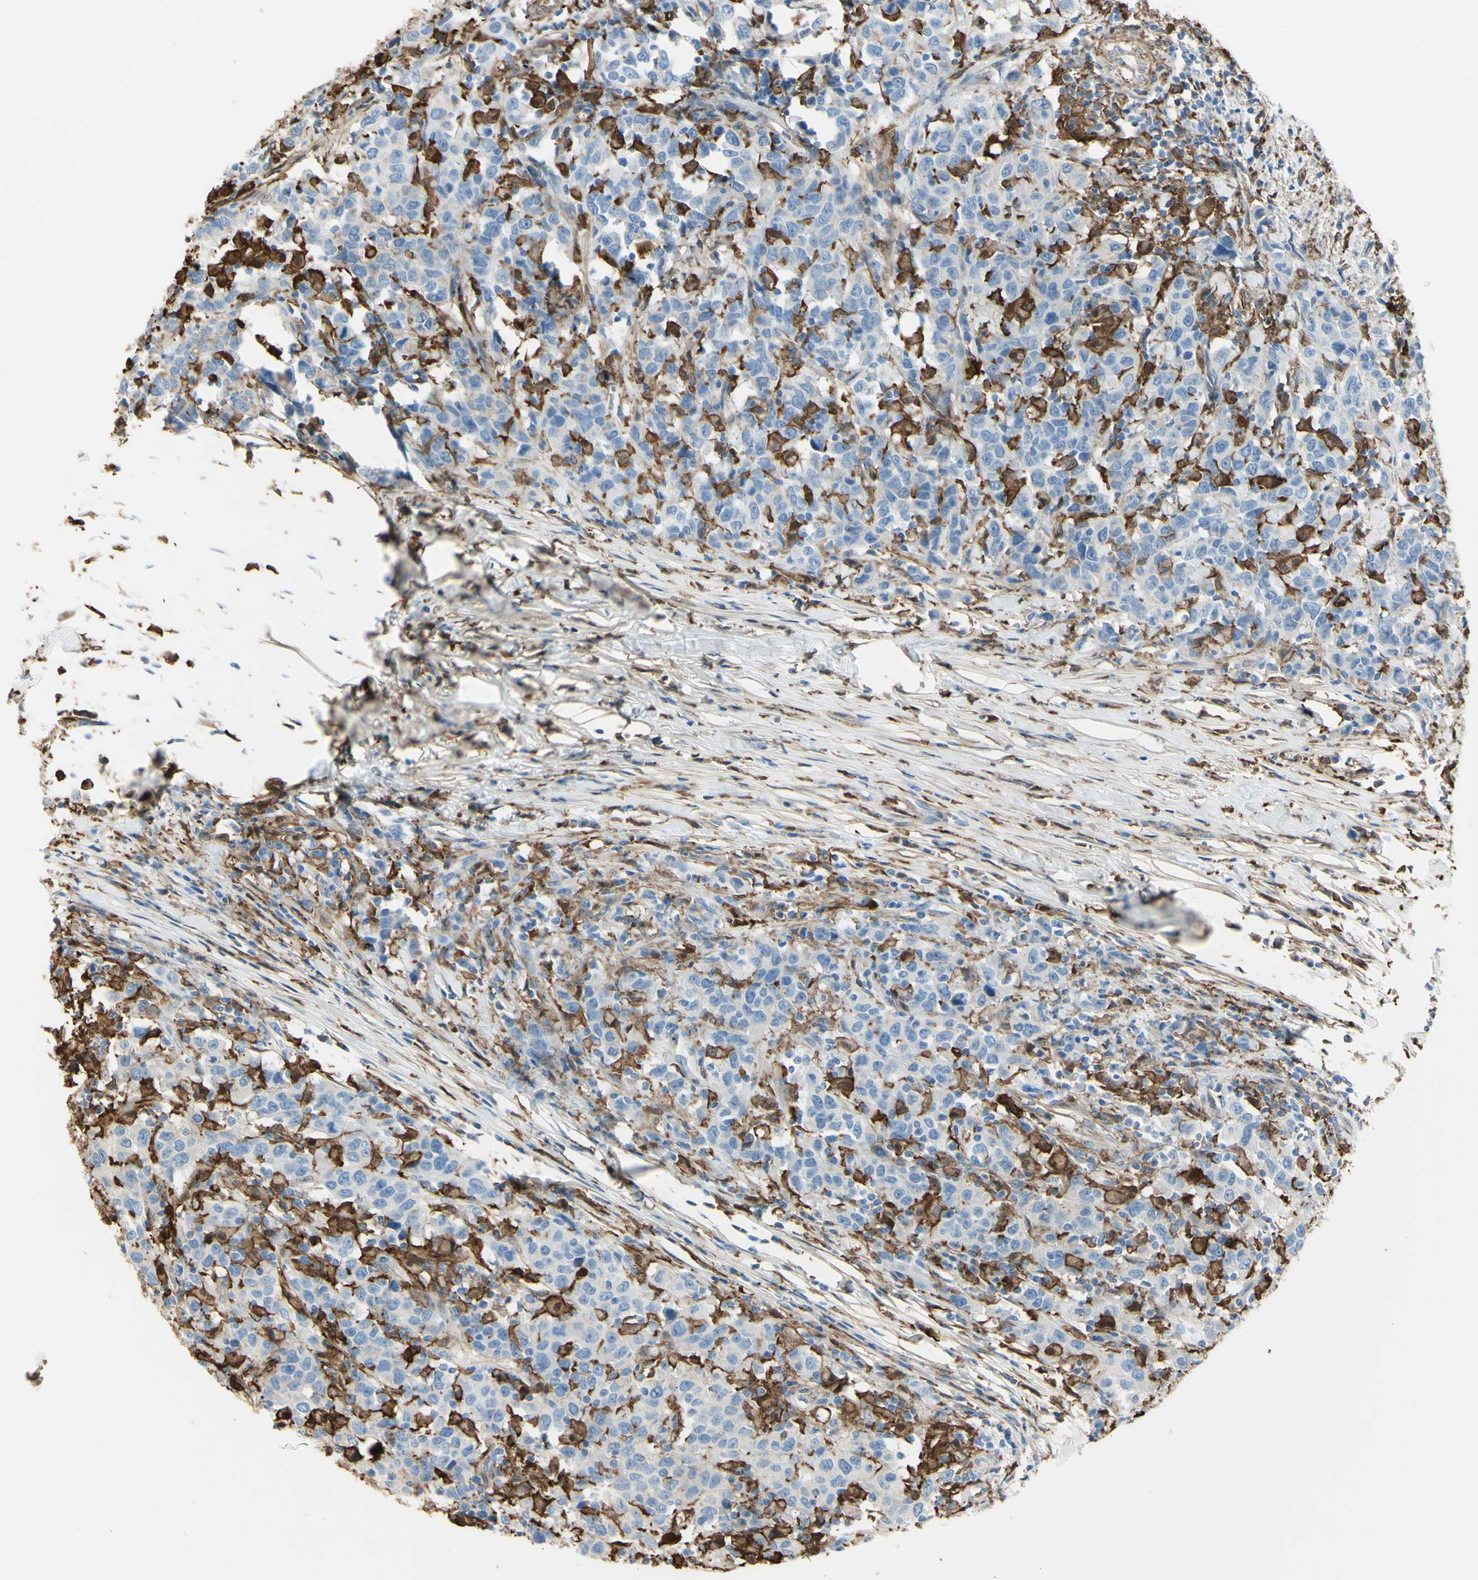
{"staining": {"intensity": "negative", "quantity": "none", "location": "none"}, "tissue": "urothelial cancer", "cell_type": "Tumor cells", "image_type": "cancer", "snomed": [{"axis": "morphology", "description": "Urothelial carcinoma, High grade"}, {"axis": "topography", "description": "Urinary bladder"}], "caption": "A micrograph of human urothelial cancer is negative for staining in tumor cells. (Stains: DAB (3,3'-diaminobenzidine) IHC with hematoxylin counter stain, Microscopy: brightfield microscopy at high magnification).", "gene": "GSN", "patient": {"sex": "male", "age": 61}}